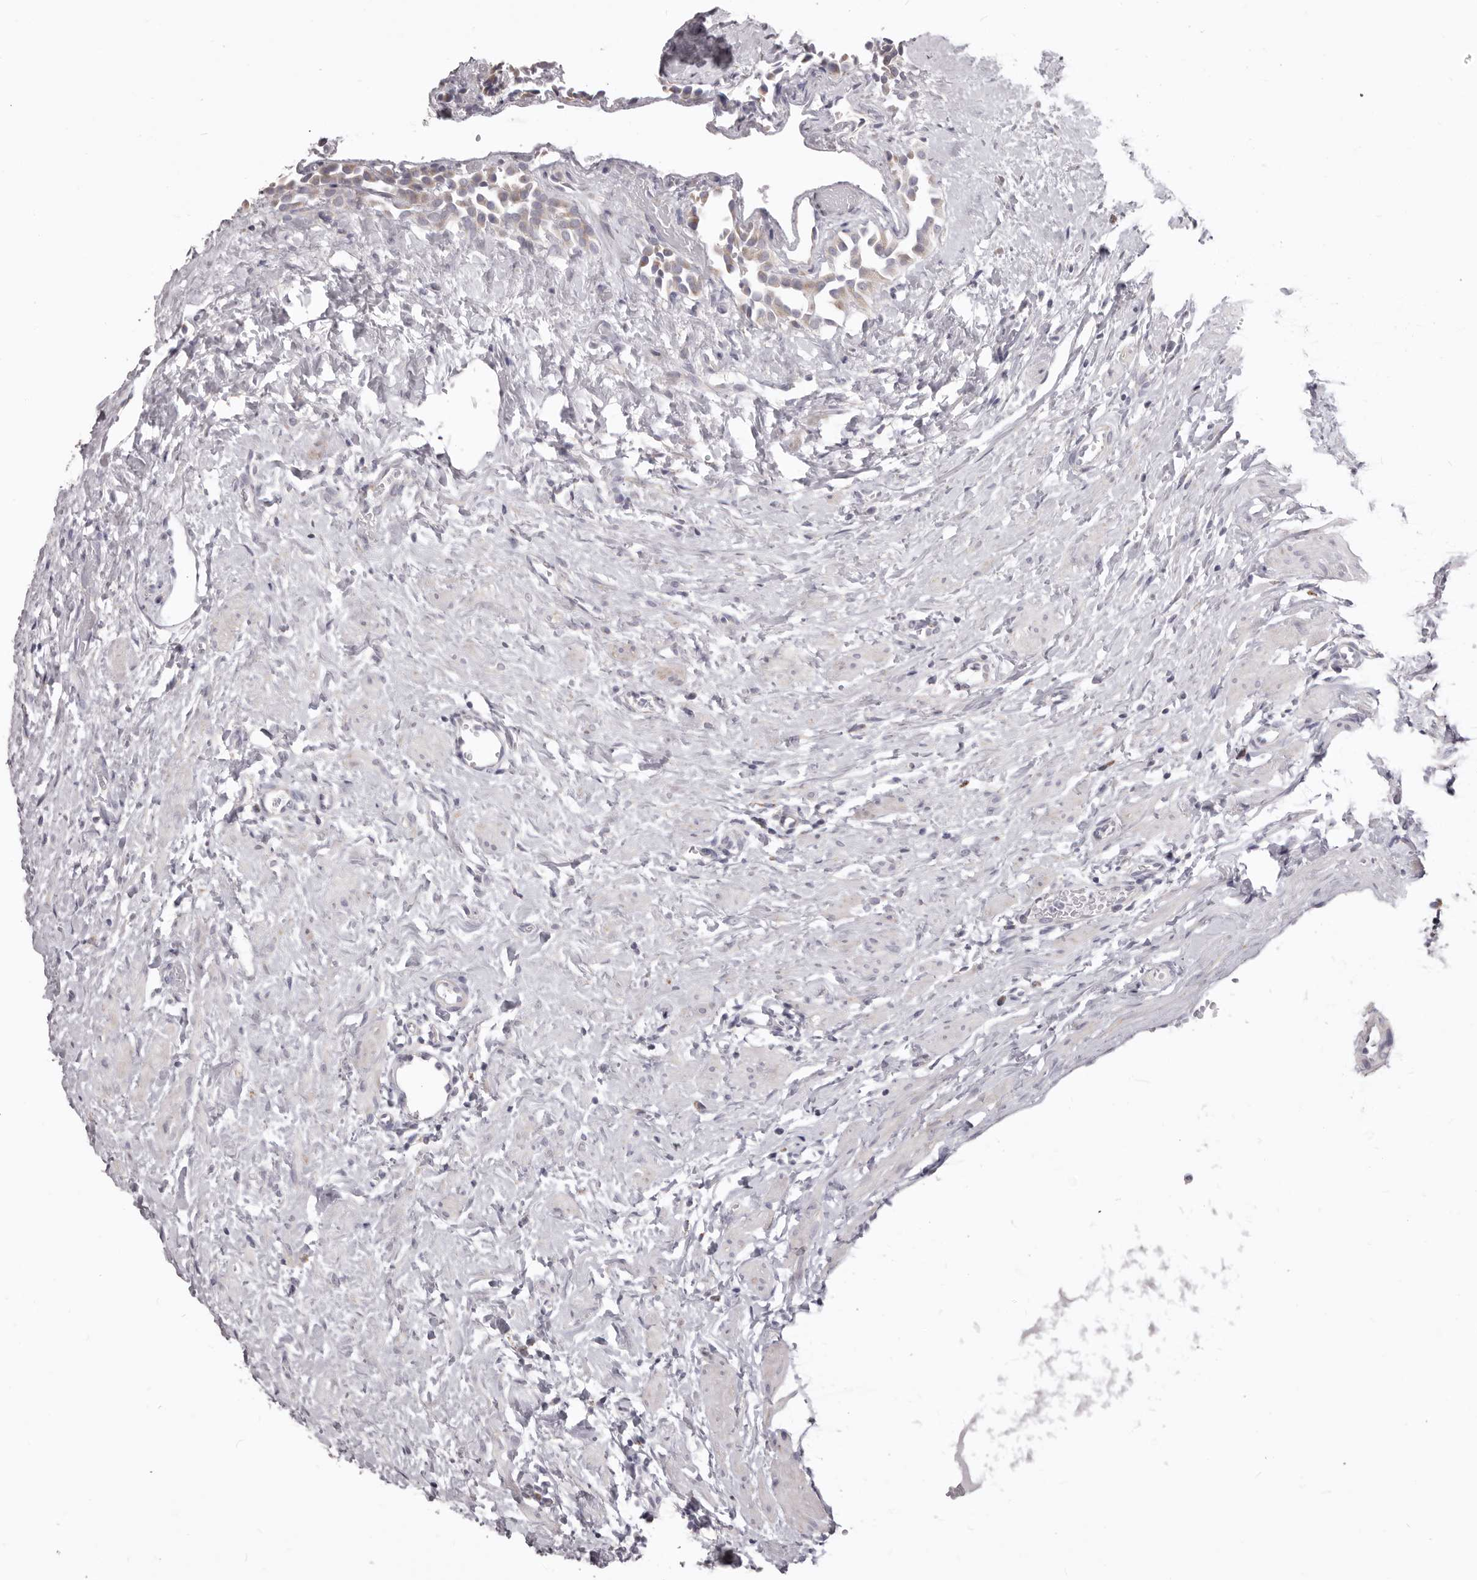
{"staining": {"intensity": "strong", "quantity": ">75%", "location": "cytoplasmic/membranous"}, "tissue": "ovary", "cell_type": "Follicle cells", "image_type": "normal", "snomed": [{"axis": "morphology", "description": "Normal tissue, NOS"}, {"axis": "morphology", "description": "Cyst, NOS"}, {"axis": "topography", "description": "Ovary"}], "caption": "The histopathology image exhibits immunohistochemical staining of benign ovary. There is strong cytoplasmic/membranous staining is identified in about >75% of follicle cells.", "gene": "PRMT2", "patient": {"sex": "female", "age": 33}}